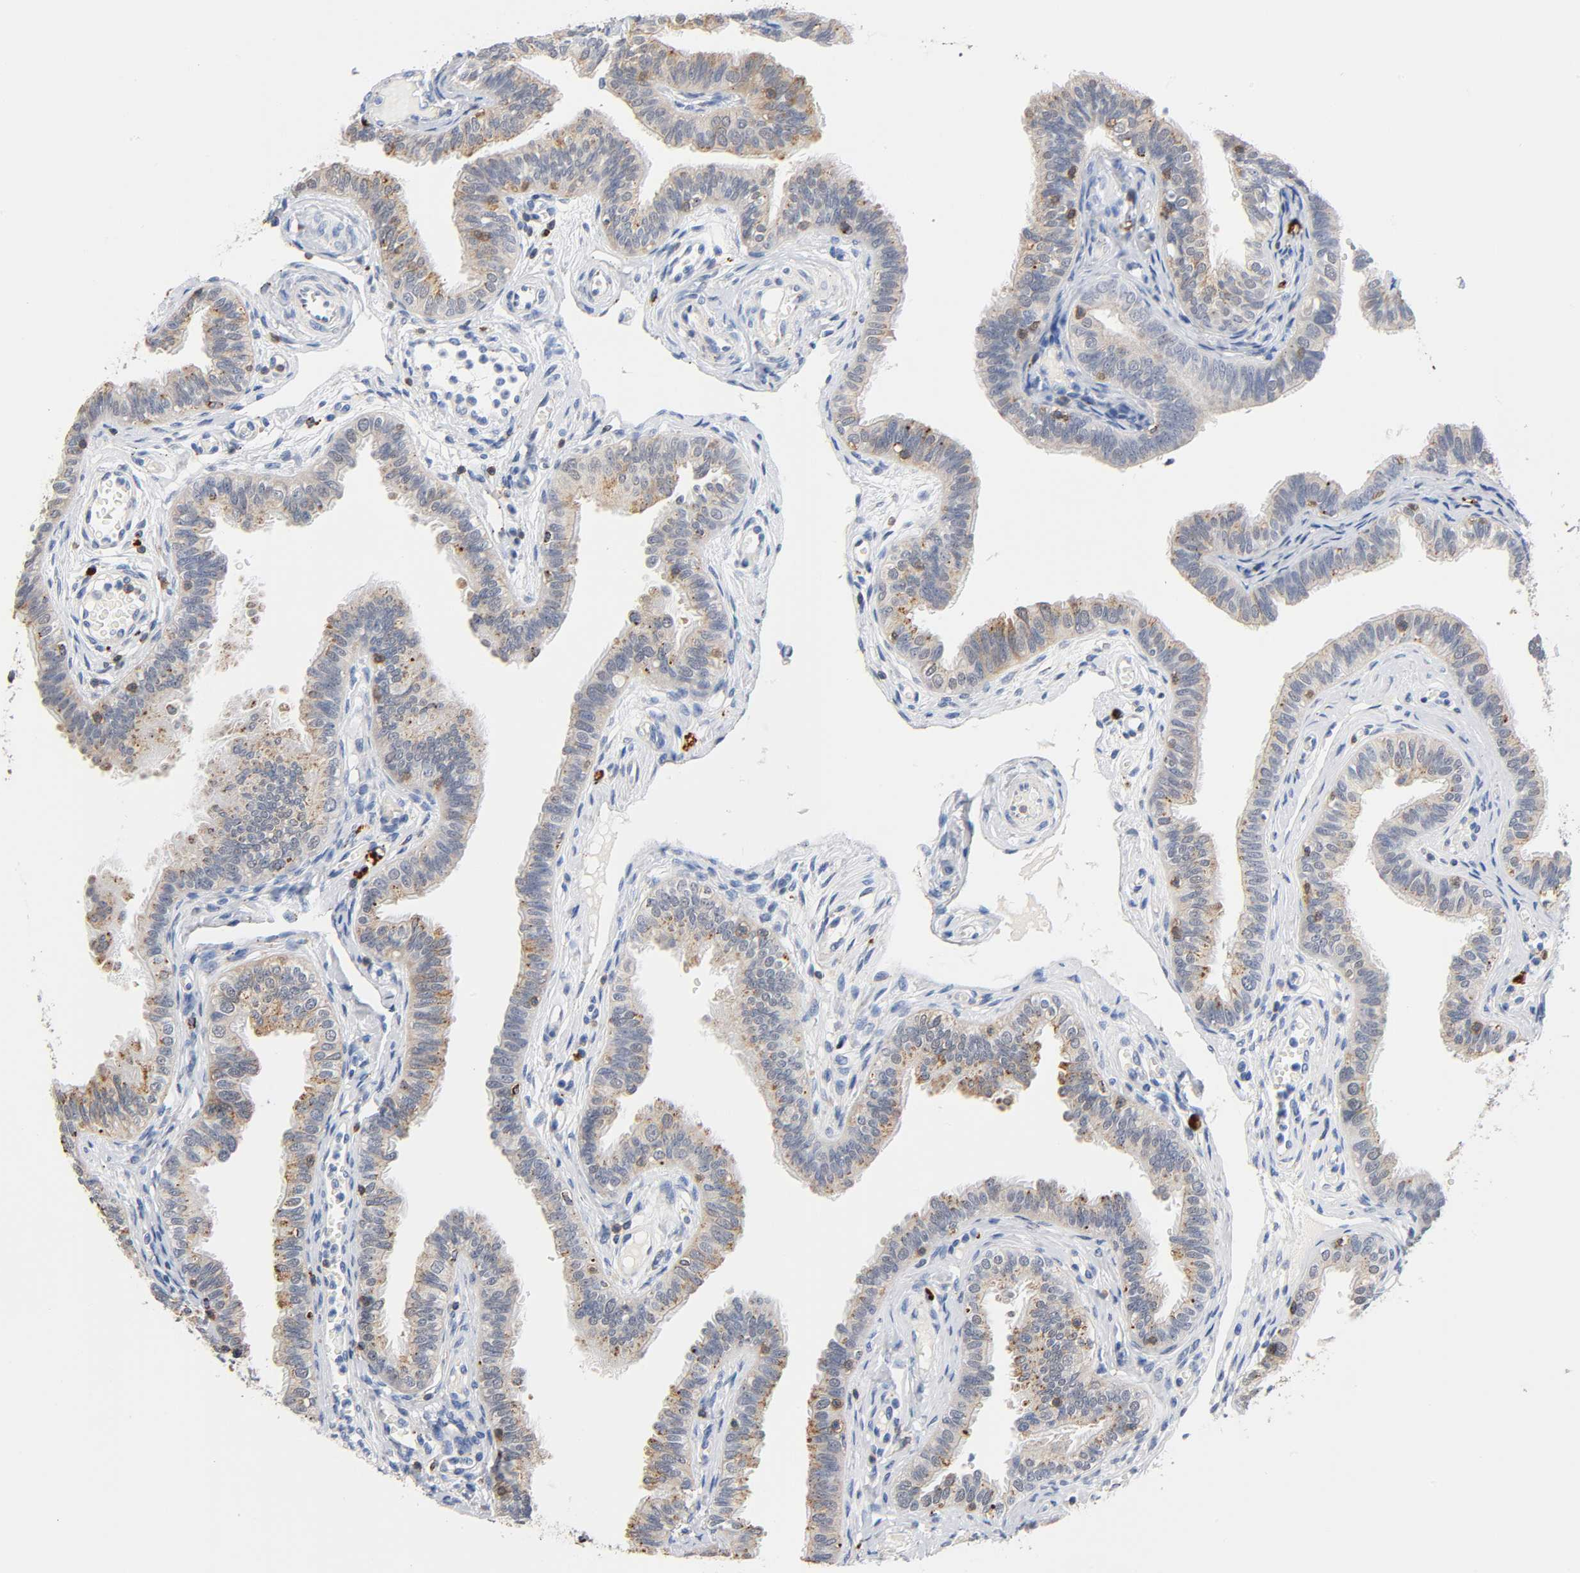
{"staining": {"intensity": "weak", "quantity": "25%-75%", "location": "cytoplasmic/membranous"}, "tissue": "fallopian tube", "cell_type": "Glandular cells", "image_type": "normal", "snomed": [{"axis": "morphology", "description": "Normal tissue, NOS"}, {"axis": "morphology", "description": "Dermoid, NOS"}, {"axis": "topography", "description": "Fallopian tube"}], "caption": "An immunohistochemistry photomicrograph of benign tissue is shown. Protein staining in brown highlights weak cytoplasmic/membranous positivity in fallopian tube within glandular cells.", "gene": "UCKL1", "patient": {"sex": "female", "age": 33}}